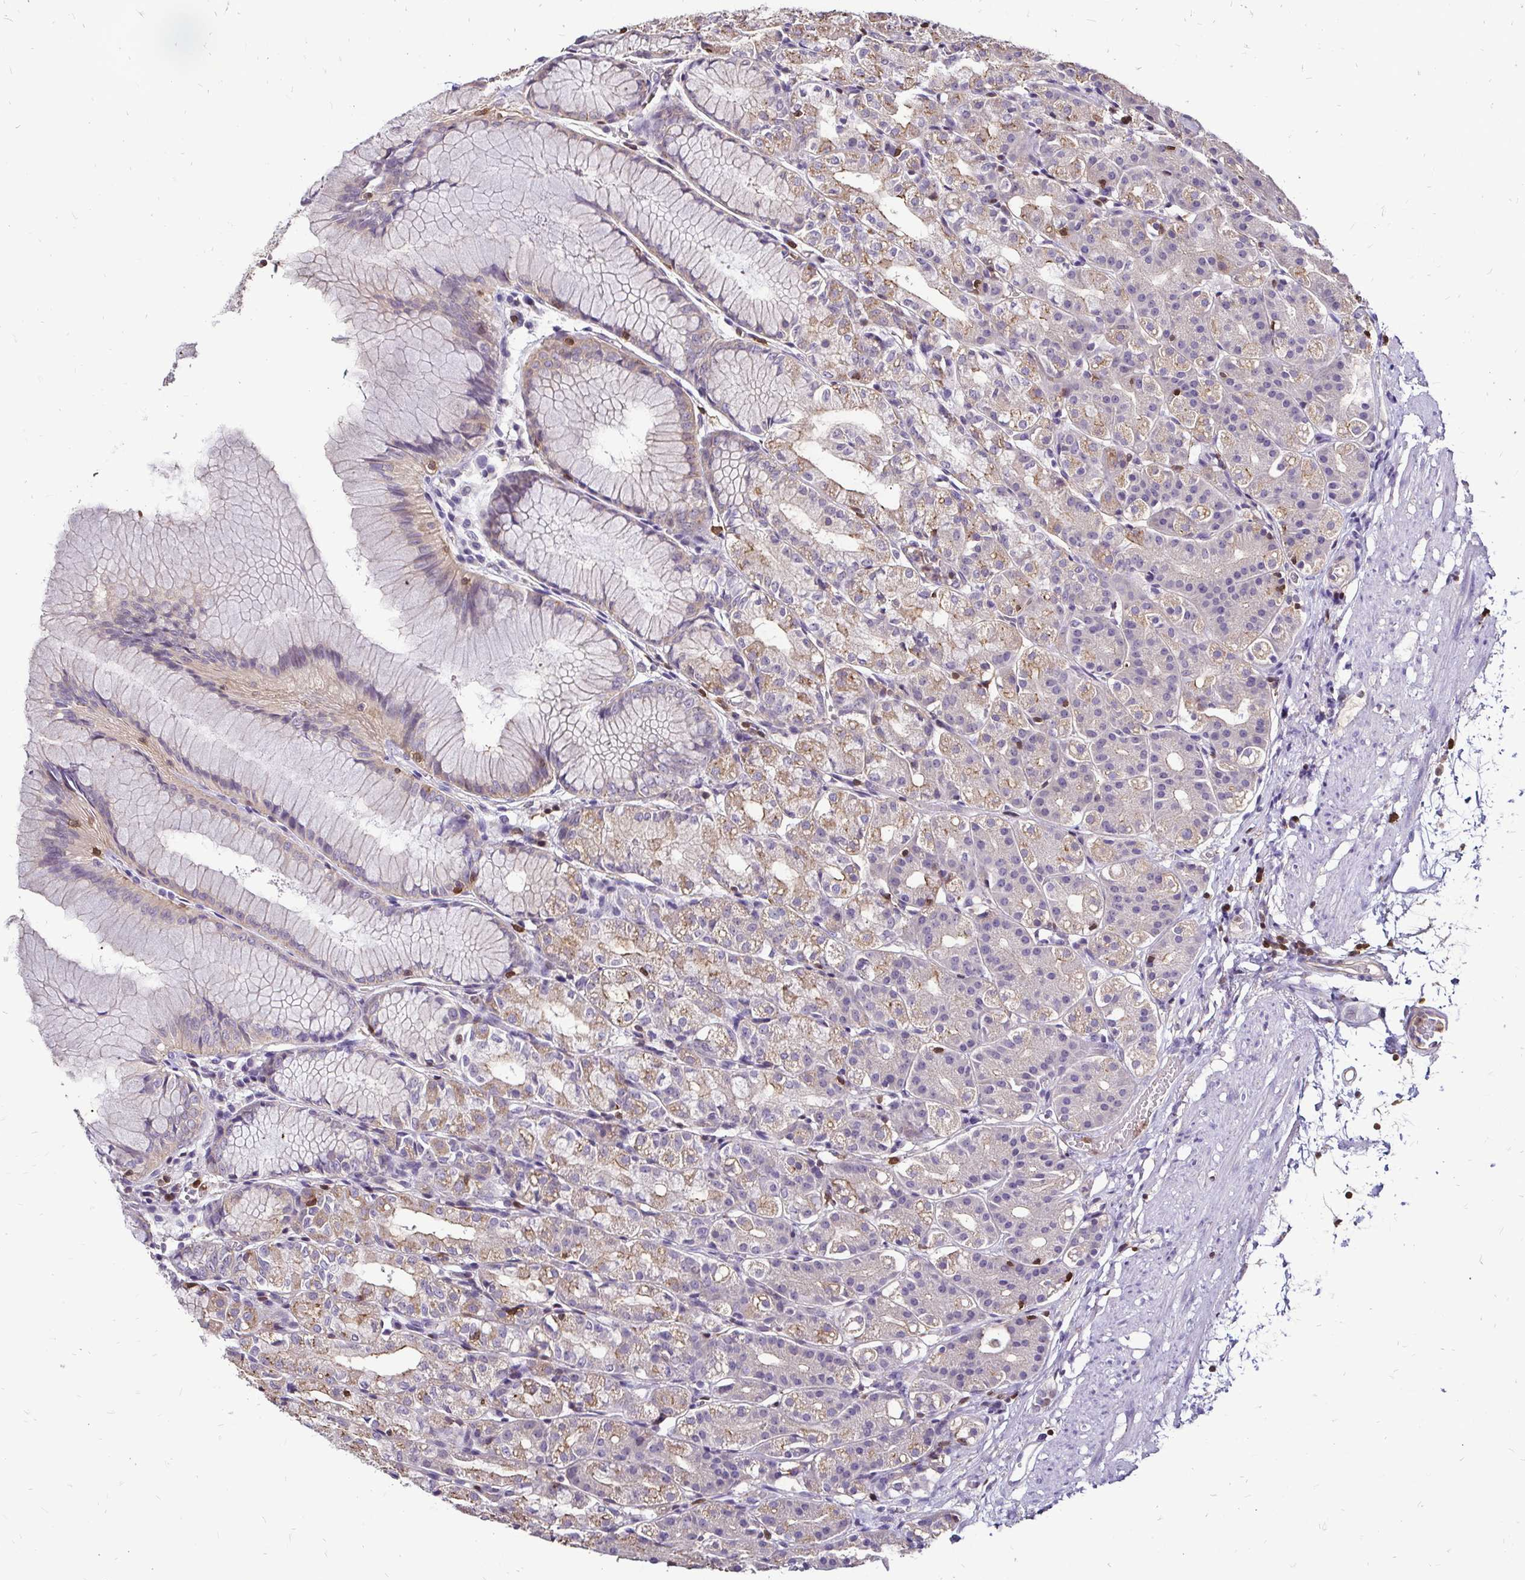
{"staining": {"intensity": "weak", "quantity": "25%-75%", "location": "cytoplasmic/membranous"}, "tissue": "stomach", "cell_type": "Glandular cells", "image_type": "normal", "snomed": [{"axis": "morphology", "description": "Normal tissue, NOS"}, {"axis": "topography", "description": "Stomach"}], "caption": "Immunohistochemistry (IHC) histopathology image of normal human stomach stained for a protein (brown), which displays low levels of weak cytoplasmic/membranous expression in approximately 25%-75% of glandular cells.", "gene": "ZFP1", "patient": {"sex": "female", "age": 57}}